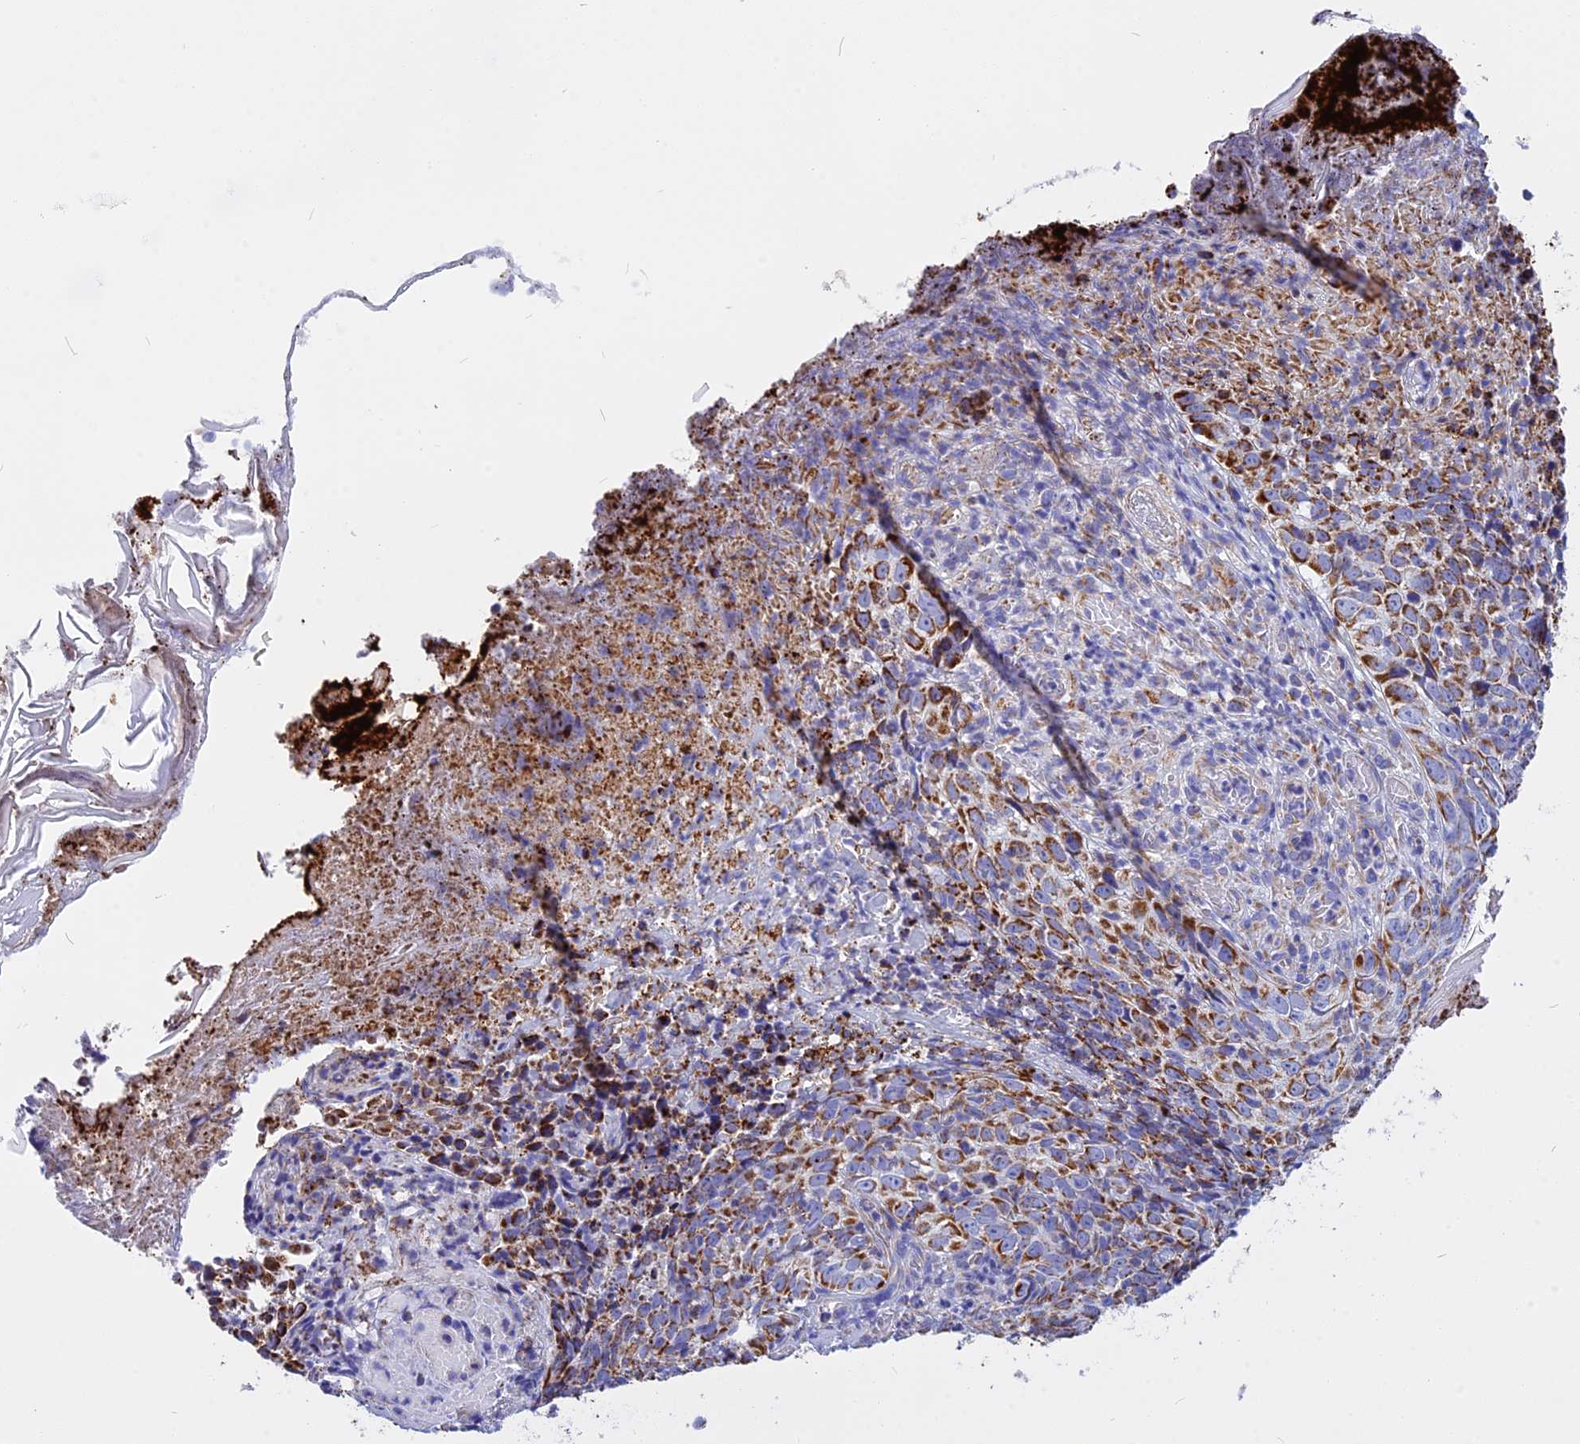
{"staining": {"intensity": "strong", "quantity": "25%-75%", "location": "cytoplasmic/membranous"}, "tissue": "skin cancer", "cell_type": "Tumor cells", "image_type": "cancer", "snomed": [{"axis": "morphology", "description": "Basal cell carcinoma"}, {"axis": "topography", "description": "Skin"}], "caption": "This micrograph shows skin cancer (basal cell carcinoma) stained with IHC to label a protein in brown. The cytoplasmic/membranous of tumor cells show strong positivity for the protein. Nuclei are counter-stained blue.", "gene": "VDAC2", "patient": {"sex": "female", "age": 84}}